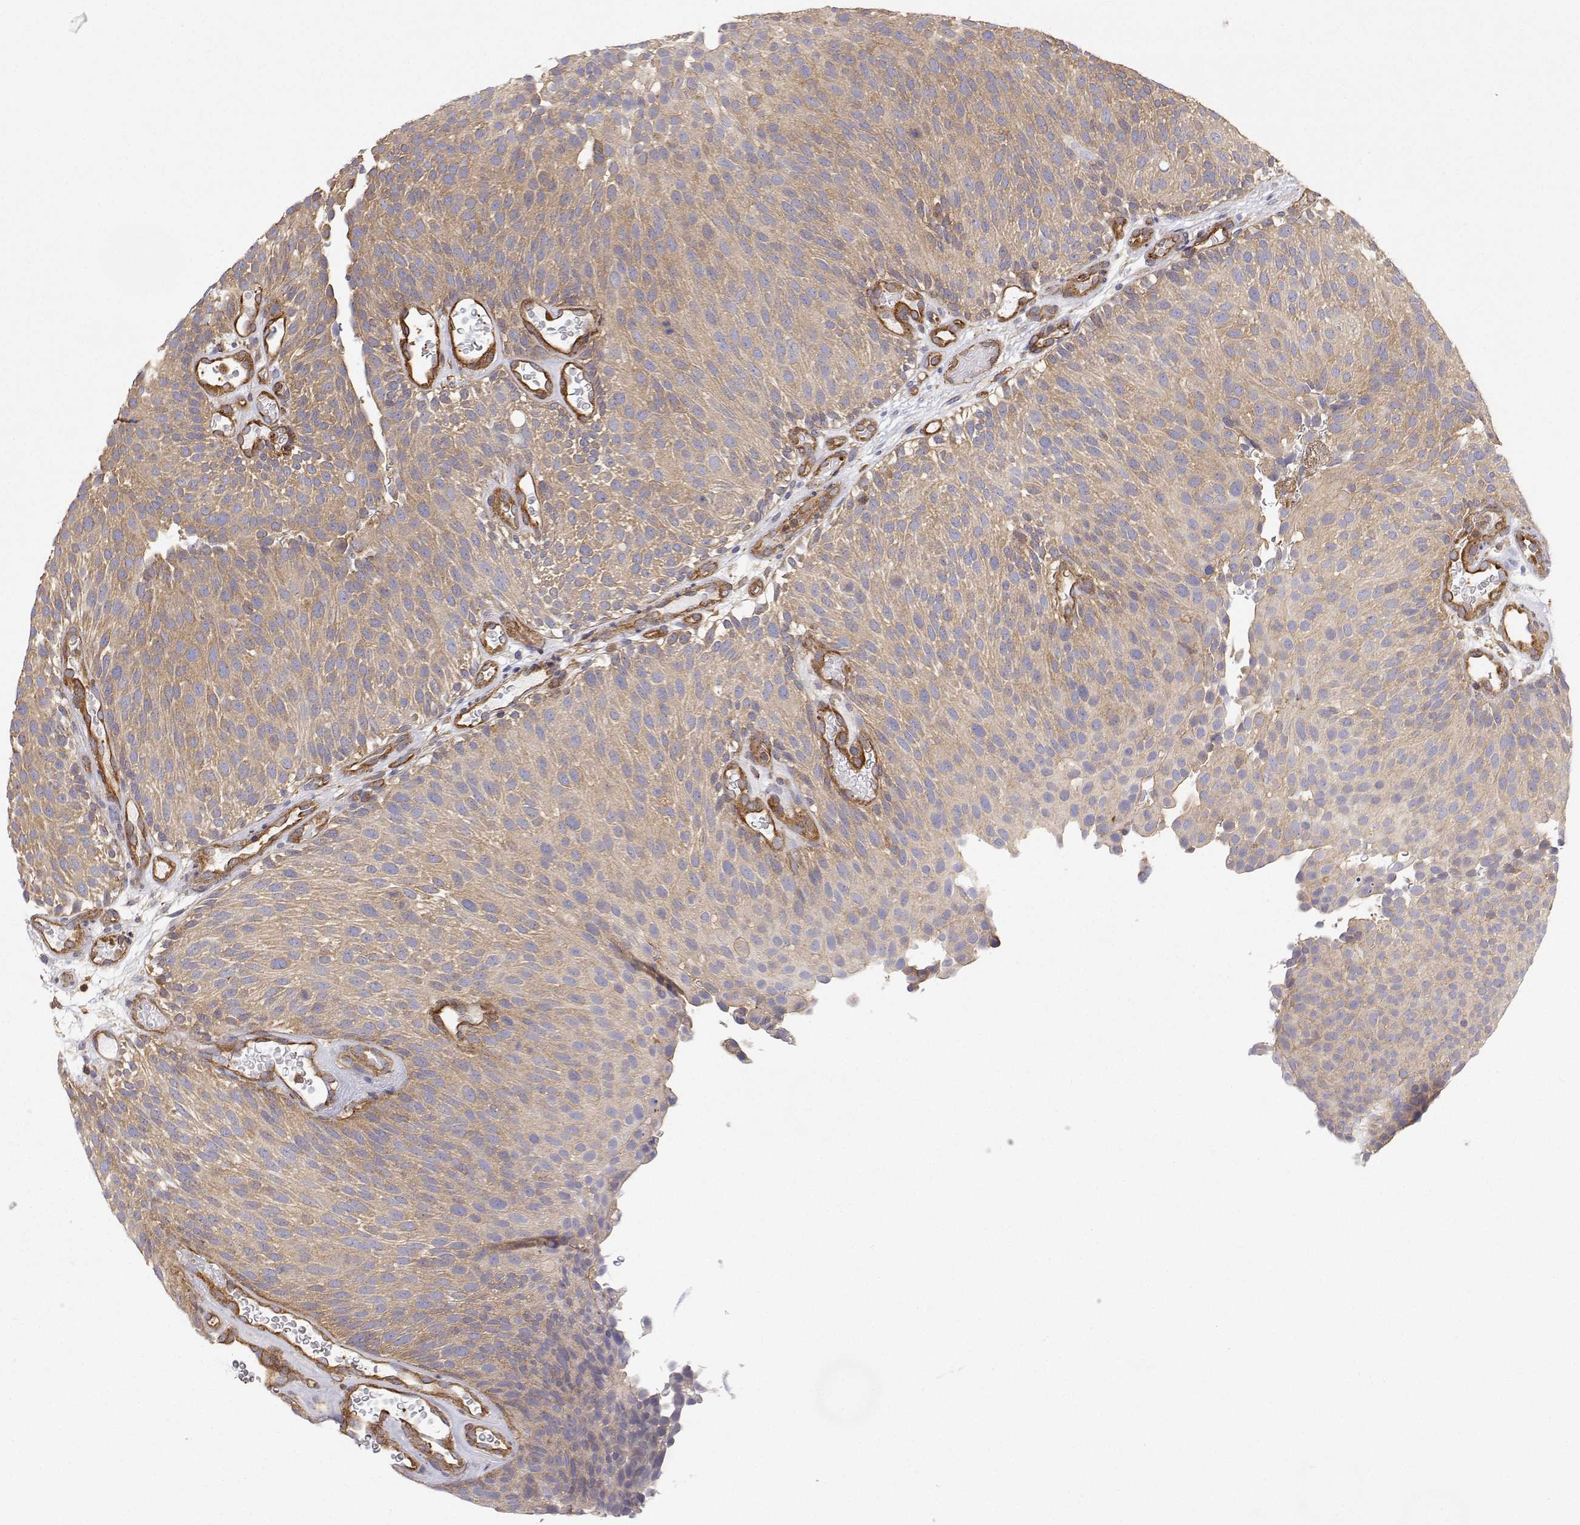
{"staining": {"intensity": "weak", "quantity": "<25%", "location": "cytoplasmic/membranous"}, "tissue": "urothelial cancer", "cell_type": "Tumor cells", "image_type": "cancer", "snomed": [{"axis": "morphology", "description": "Urothelial carcinoma, Low grade"}, {"axis": "topography", "description": "Urinary bladder"}], "caption": "Immunohistochemical staining of human urothelial cancer displays no significant positivity in tumor cells.", "gene": "MYH9", "patient": {"sex": "male", "age": 78}}